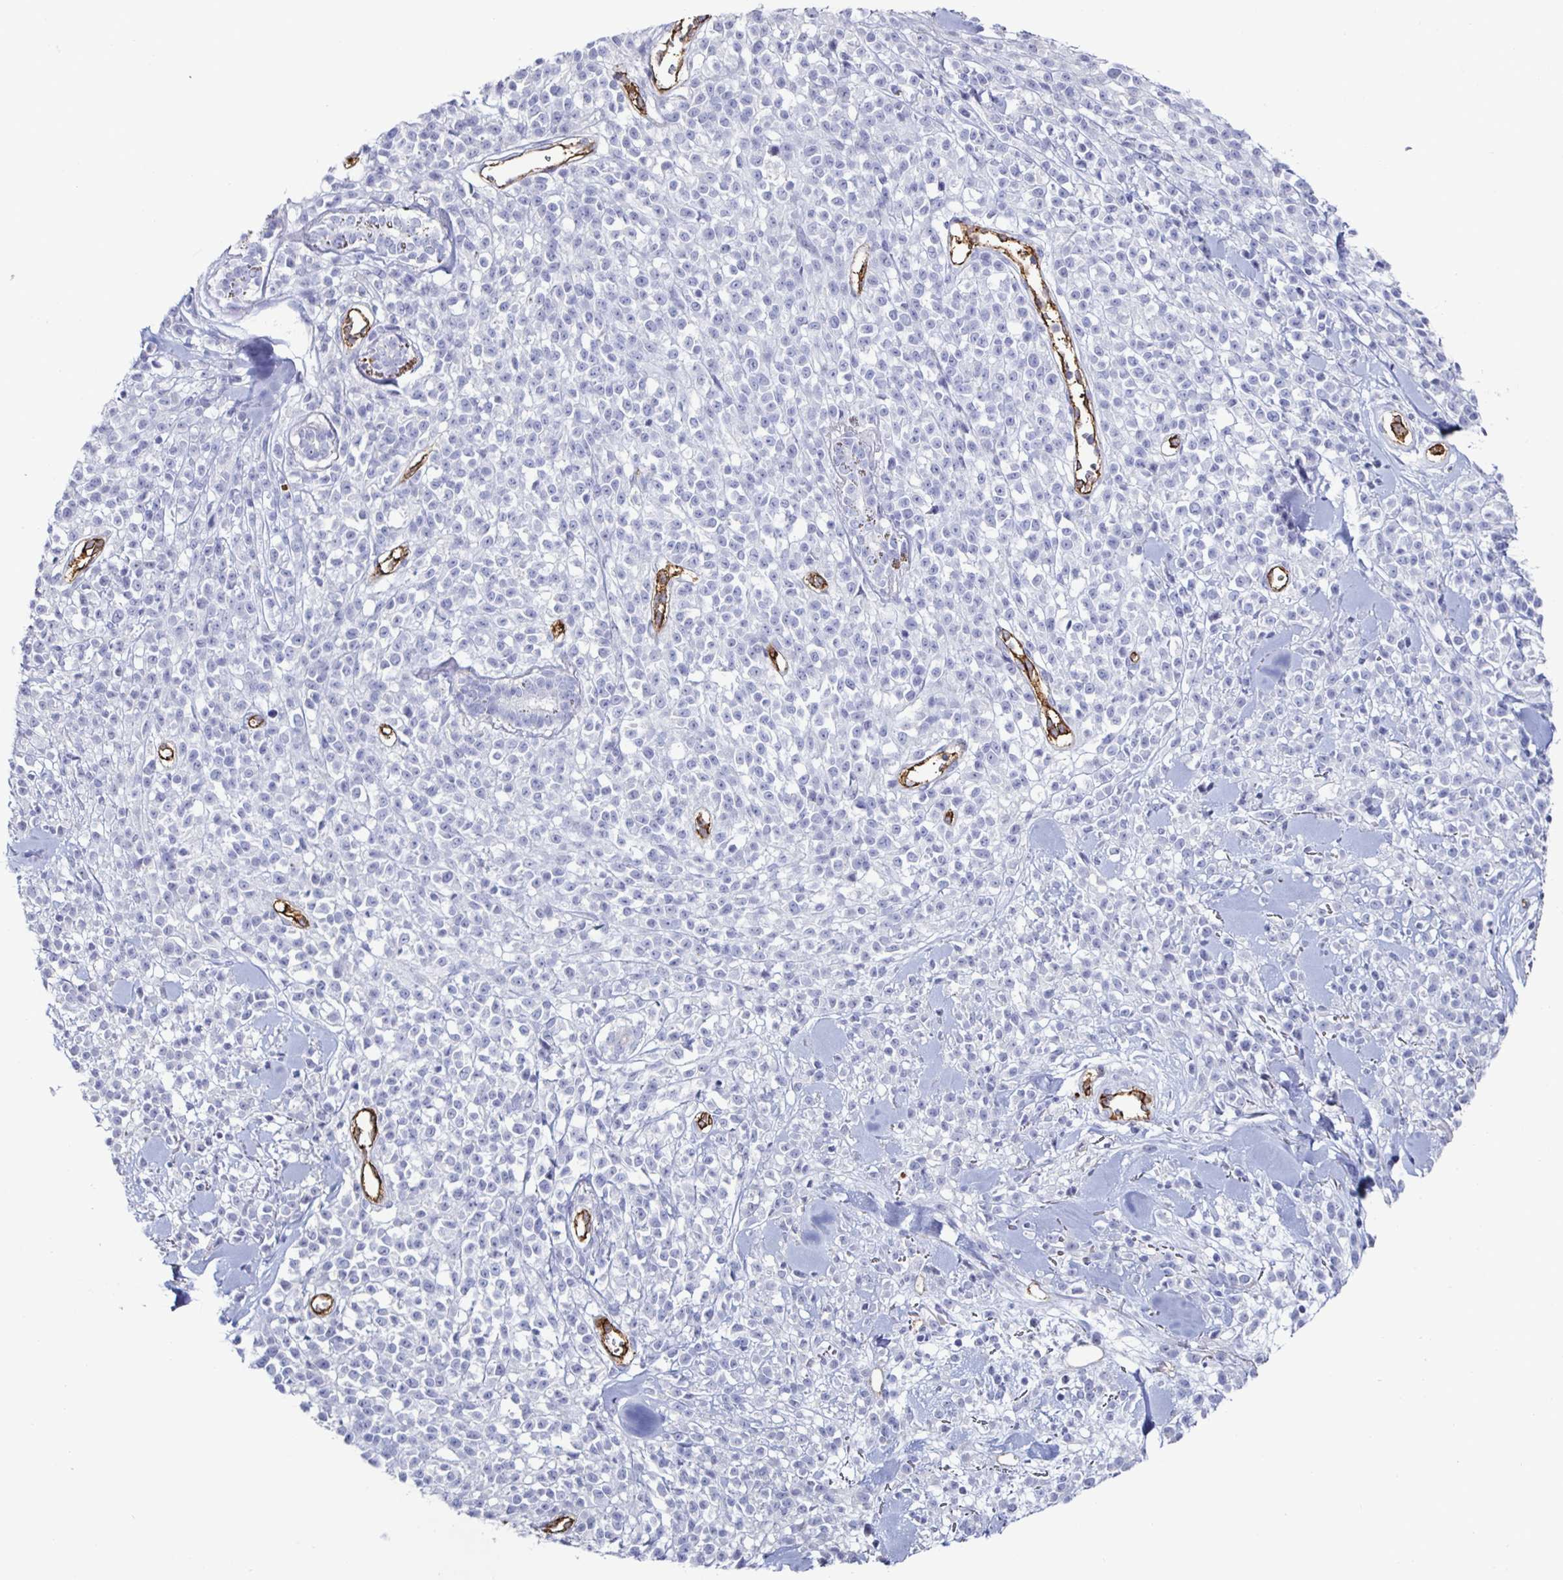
{"staining": {"intensity": "negative", "quantity": "none", "location": "none"}, "tissue": "melanoma", "cell_type": "Tumor cells", "image_type": "cancer", "snomed": [{"axis": "morphology", "description": "Malignant melanoma, NOS"}, {"axis": "topography", "description": "Skin"}, {"axis": "topography", "description": "Skin of trunk"}], "caption": "The micrograph displays no staining of tumor cells in melanoma.", "gene": "ACSBG2", "patient": {"sex": "male", "age": 74}}